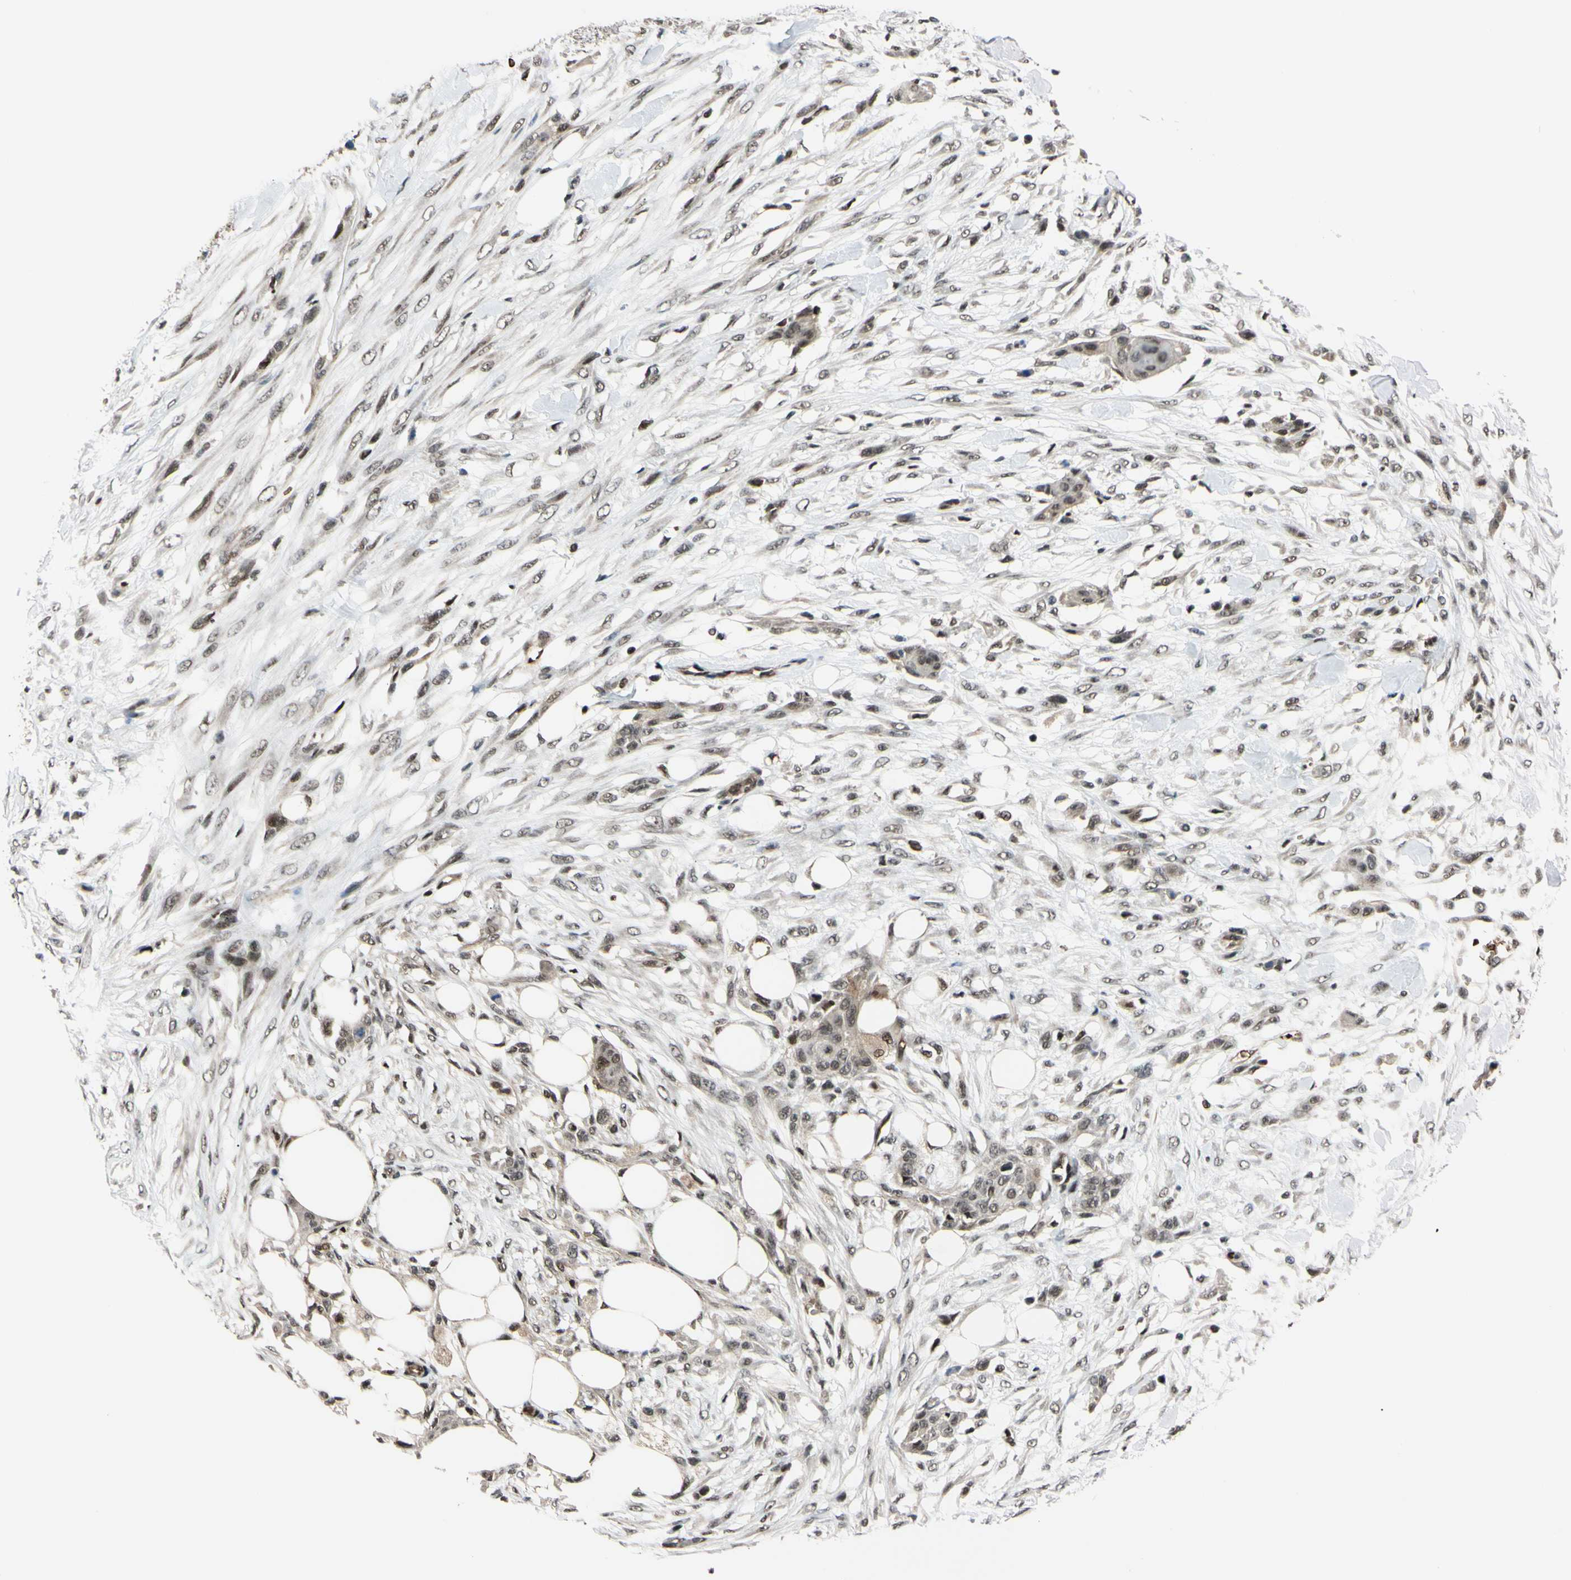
{"staining": {"intensity": "moderate", "quantity": ">75%", "location": "nuclear"}, "tissue": "skin cancer", "cell_type": "Tumor cells", "image_type": "cancer", "snomed": [{"axis": "morphology", "description": "Squamous cell carcinoma, NOS"}, {"axis": "topography", "description": "Skin"}], "caption": "Skin cancer (squamous cell carcinoma) stained with a brown dye displays moderate nuclear positive positivity in approximately >75% of tumor cells.", "gene": "THAP12", "patient": {"sex": "female", "age": 59}}